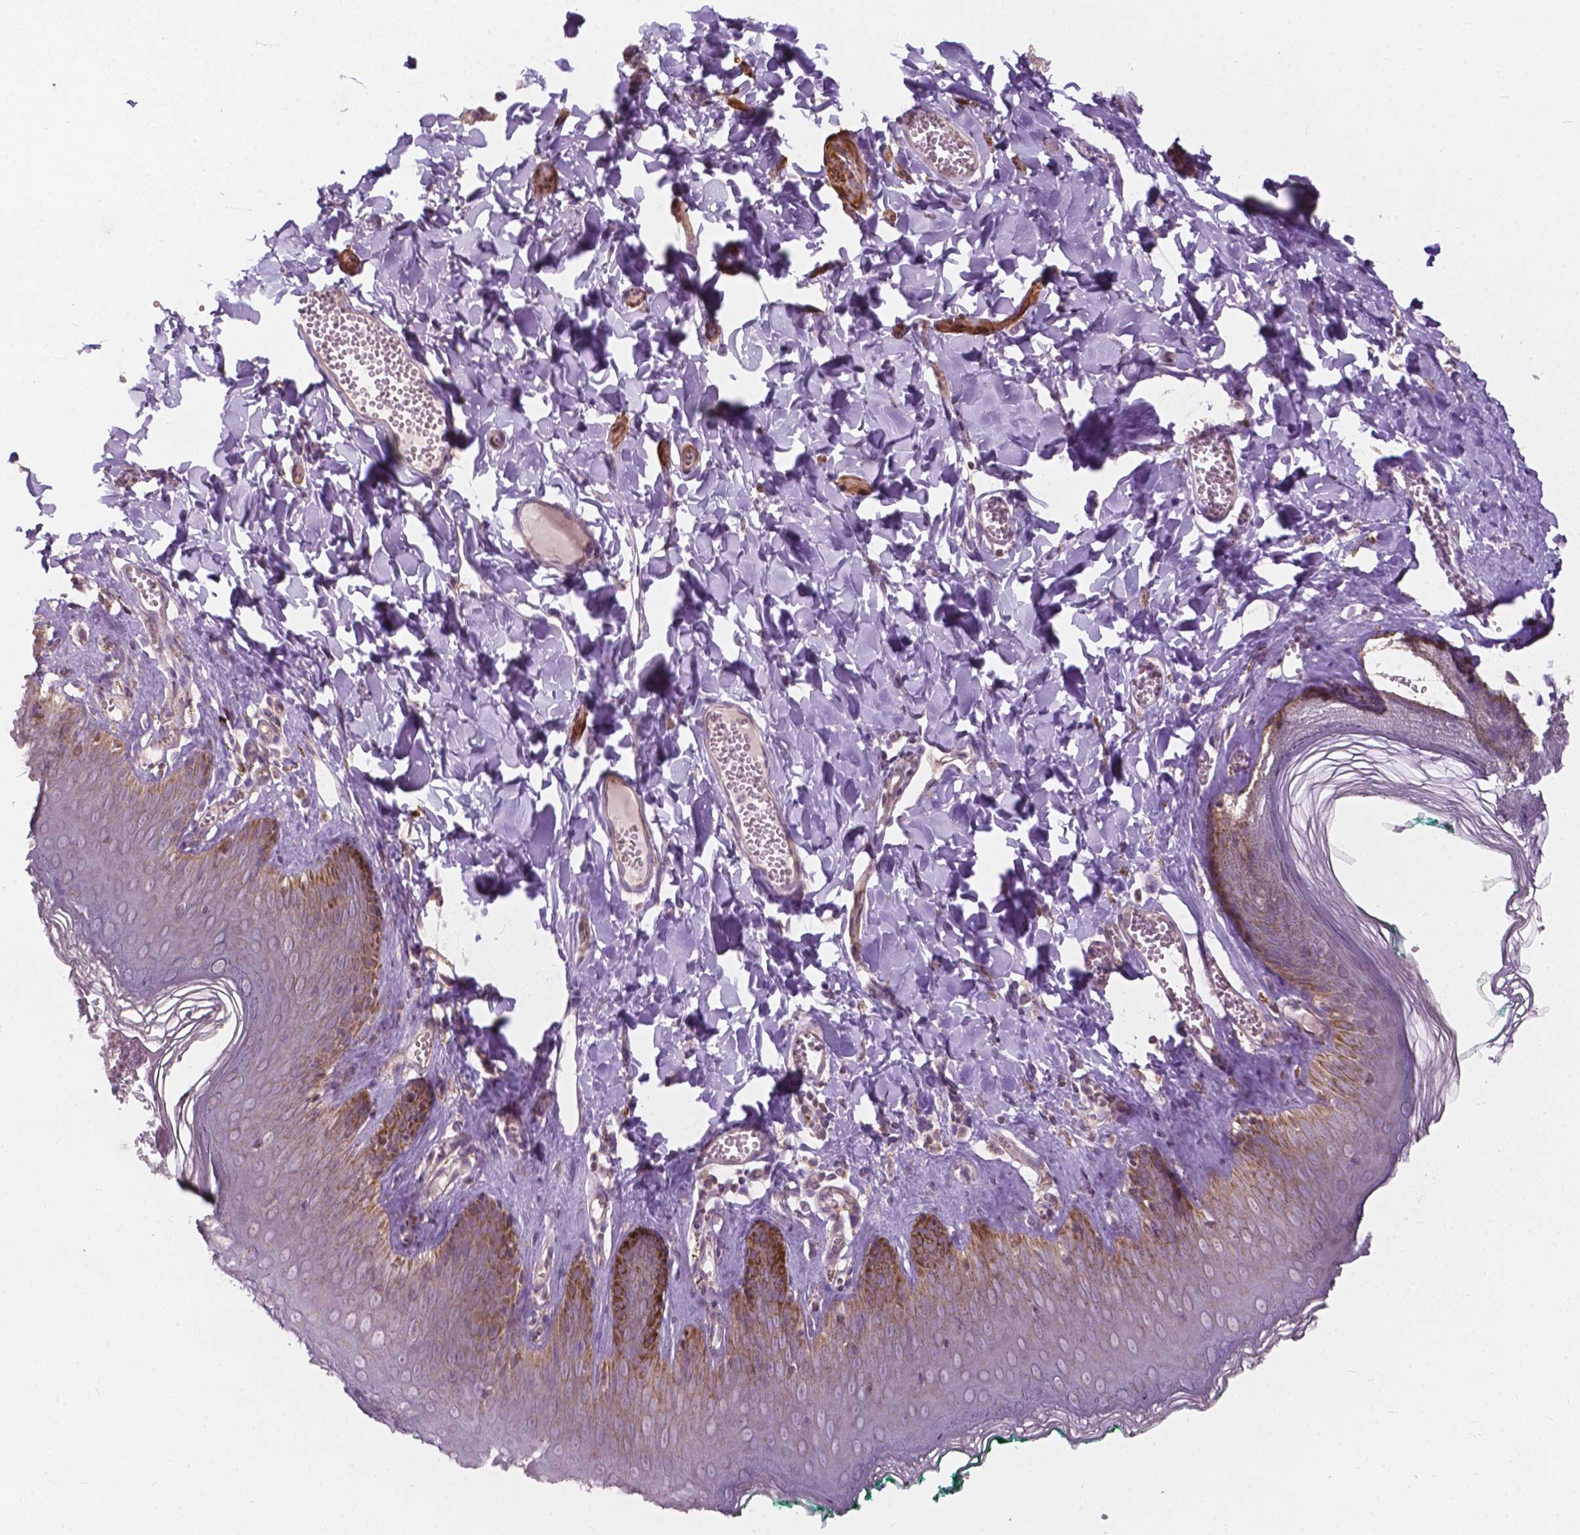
{"staining": {"intensity": "moderate", "quantity": "25%-75%", "location": "cytoplasmic/membranous"}, "tissue": "skin", "cell_type": "Epidermal cells", "image_type": "normal", "snomed": [{"axis": "morphology", "description": "Normal tissue, NOS"}, {"axis": "topography", "description": "Vulva"}, {"axis": "topography", "description": "Peripheral nerve tissue"}], "caption": "The histopathology image displays a brown stain indicating the presence of a protein in the cytoplasmic/membranous of epidermal cells in skin.", "gene": "NDUFA10", "patient": {"sex": "female", "age": 66}}